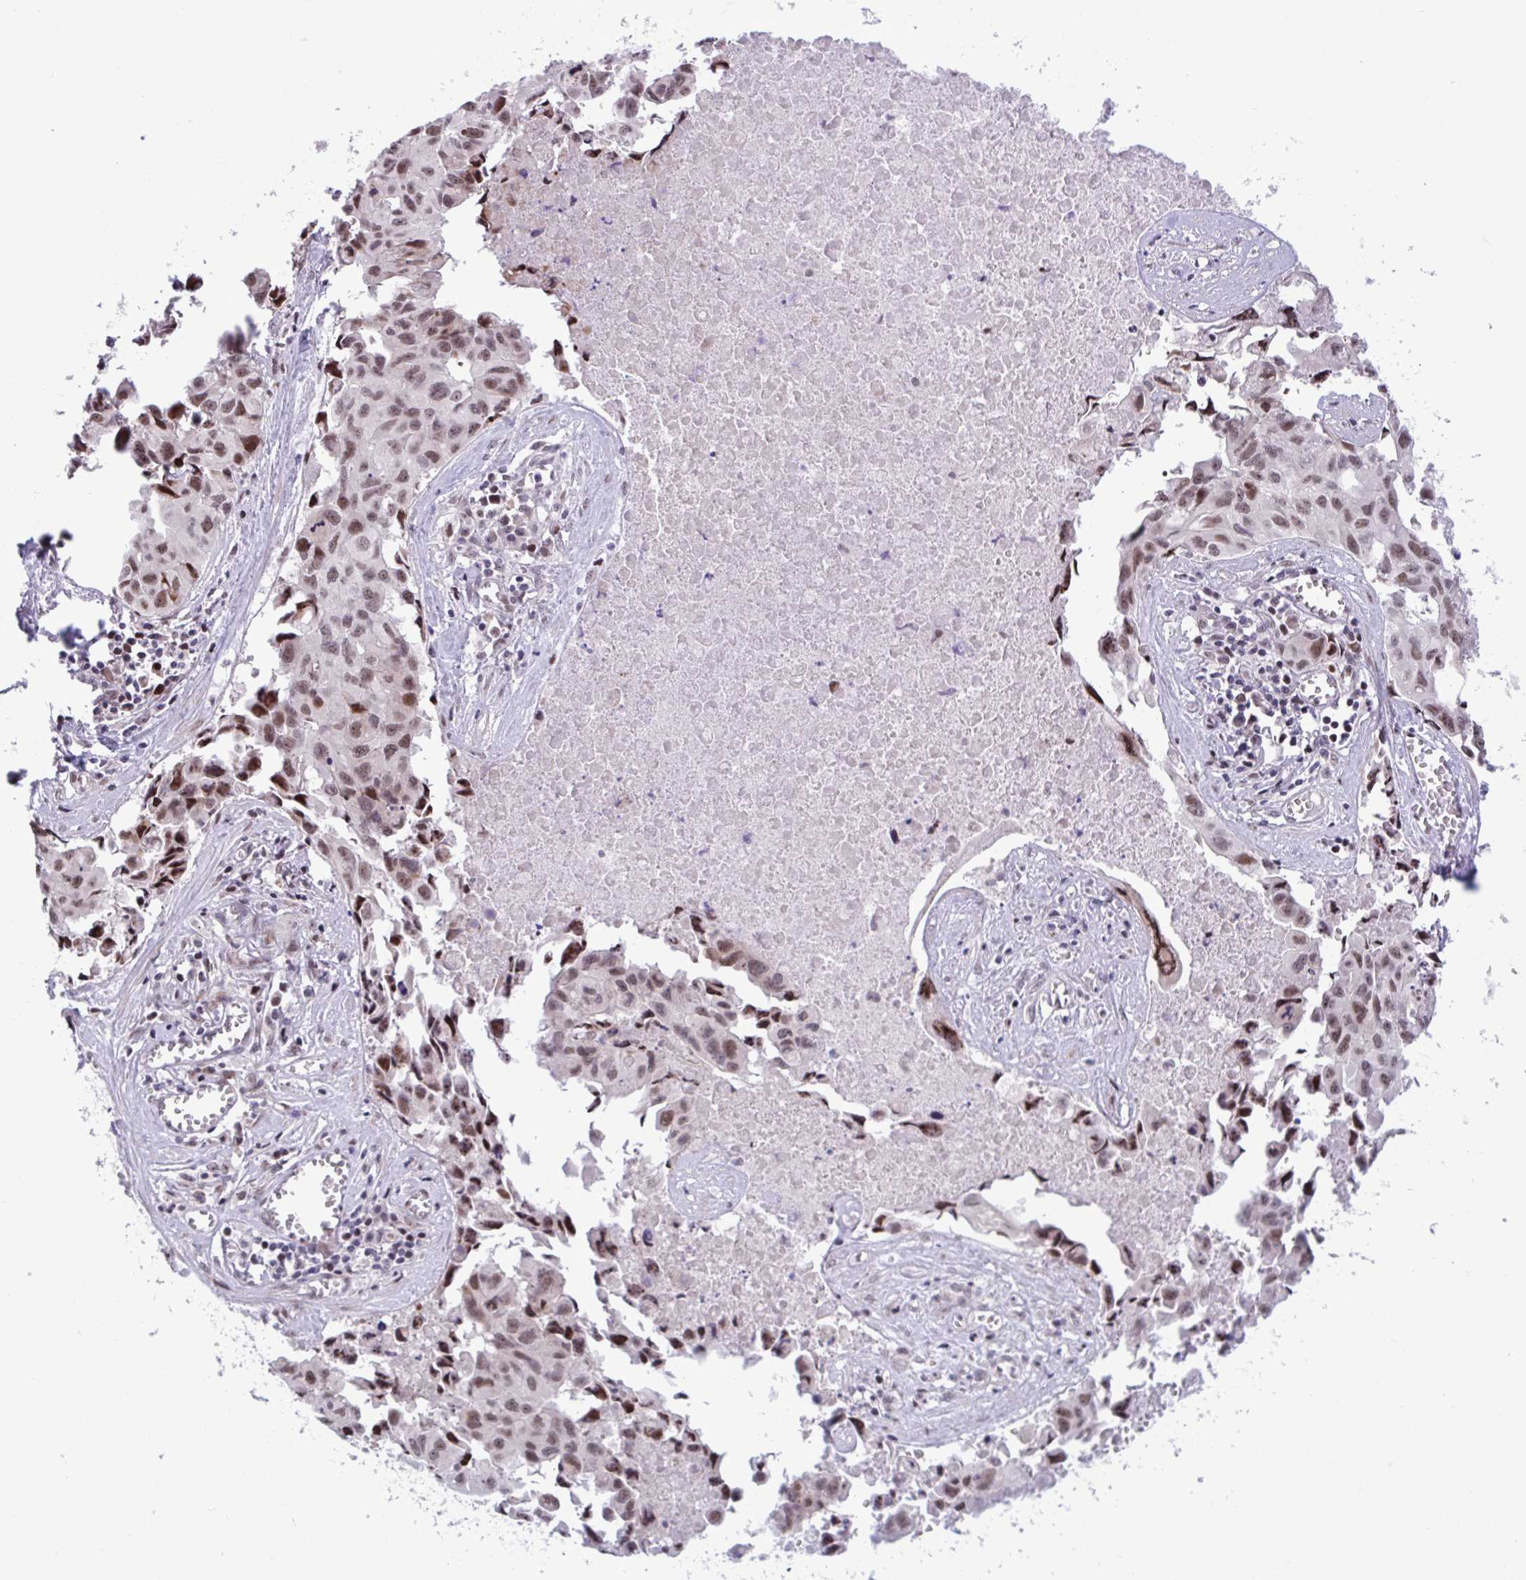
{"staining": {"intensity": "moderate", "quantity": ">75%", "location": "nuclear"}, "tissue": "lung cancer", "cell_type": "Tumor cells", "image_type": "cancer", "snomed": [{"axis": "morphology", "description": "Adenocarcinoma, NOS"}, {"axis": "topography", "description": "Lymph node"}, {"axis": "topography", "description": "Lung"}], "caption": "Tumor cells display medium levels of moderate nuclear expression in approximately >75% of cells in lung cancer. The protein is shown in brown color, while the nuclei are stained blue.", "gene": "RBL1", "patient": {"sex": "male", "age": 64}}